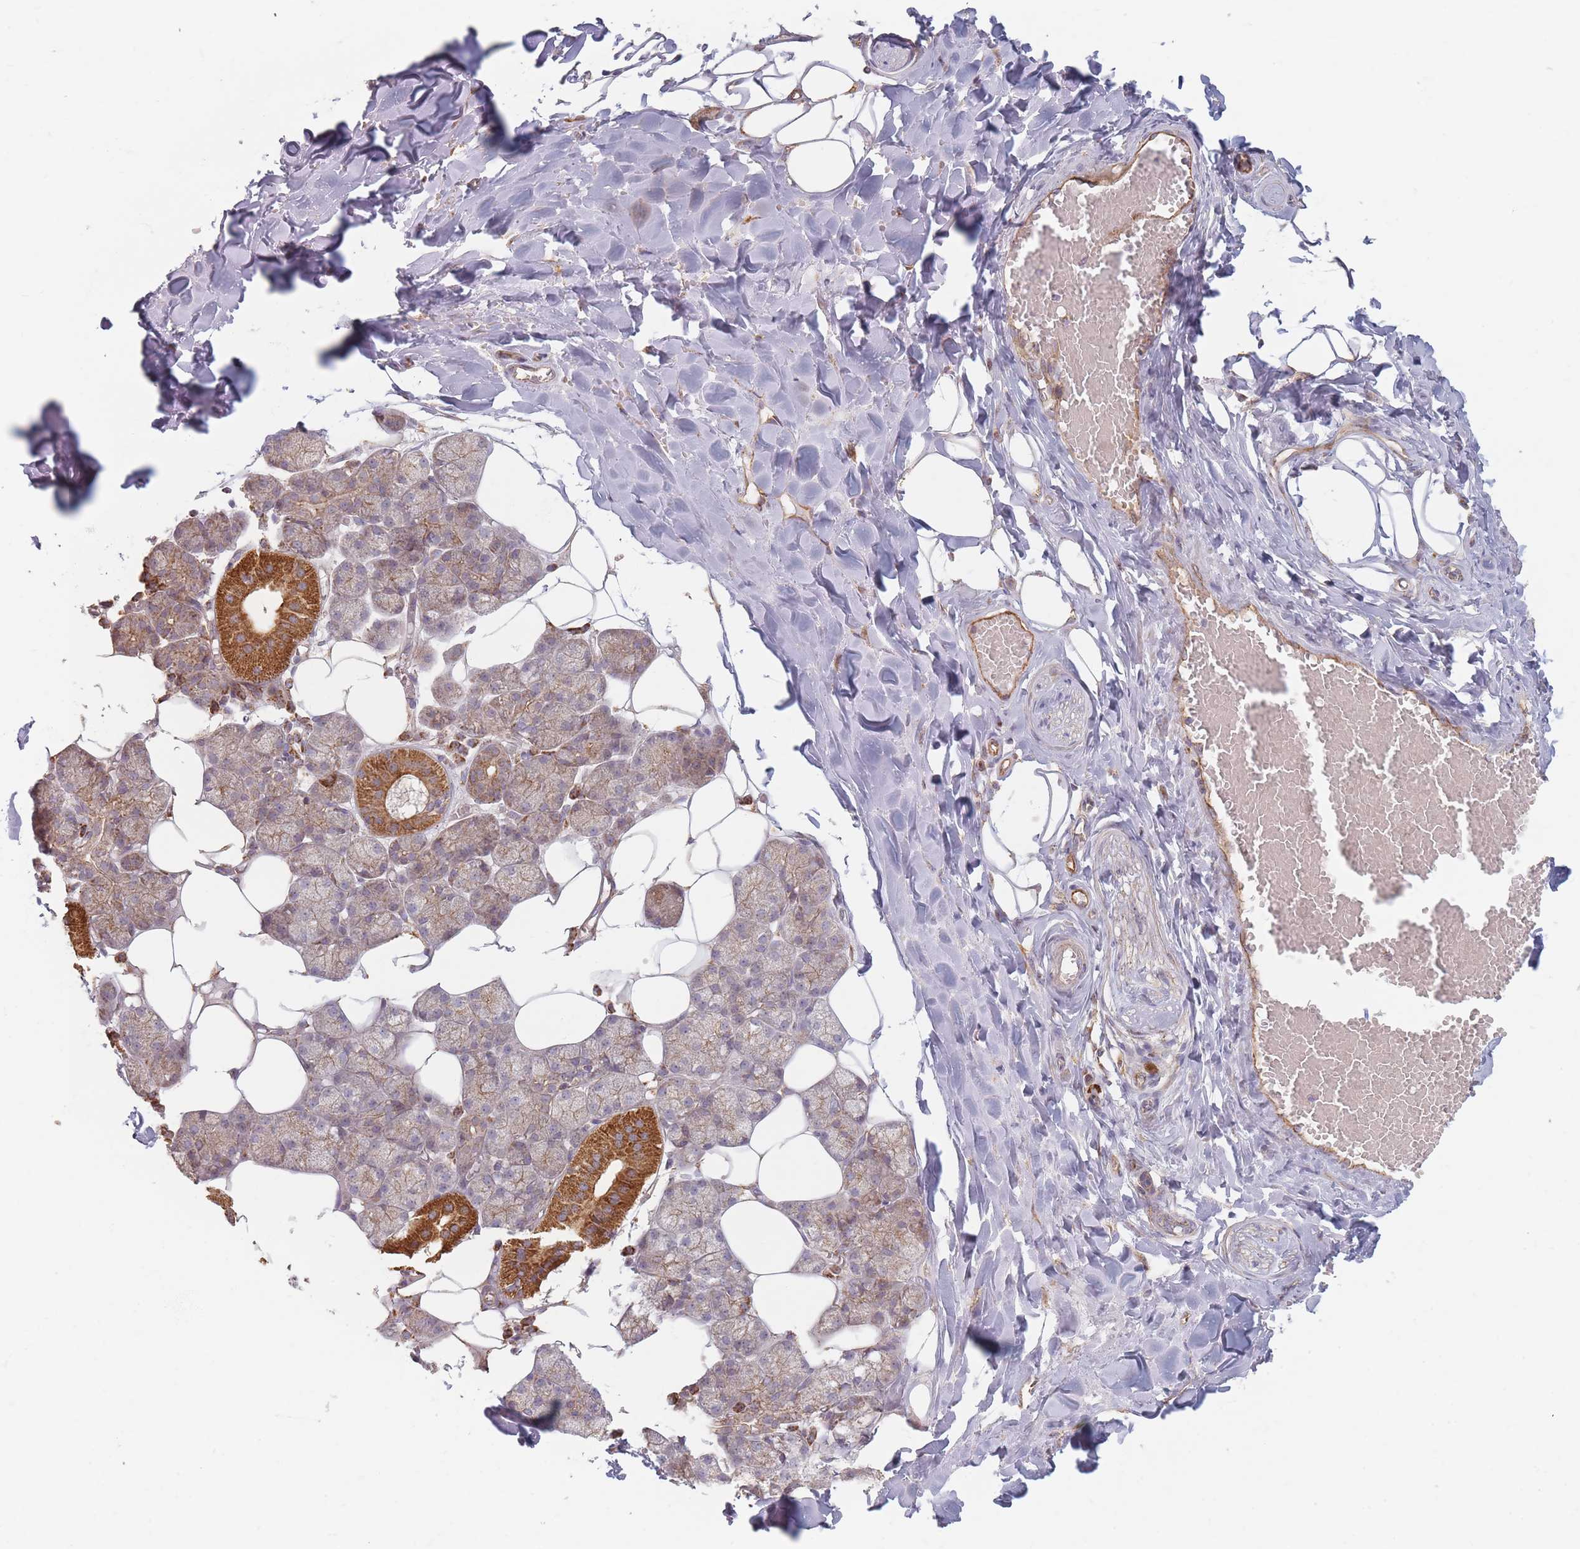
{"staining": {"intensity": "strong", "quantity": "25%-75%", "location": "cytoplasmic/membranous"}, "tissue": "salivary gland", "cell_type": "Glandular cells", "image_type": "normal", "snomed": [{"axis": "morphology", "description": "Normal tissue, NOS"}, {"axis": "topography", "description": "Salivary gland"}], "caption": "This is a micrograph of immunohistochemistry staining of normal salivary gland, which shows strong staining in the cytoplasmic/membranous of glandular cells.", "gene": "ESRP2", "patient": {"sex": "male", "age": 62}}